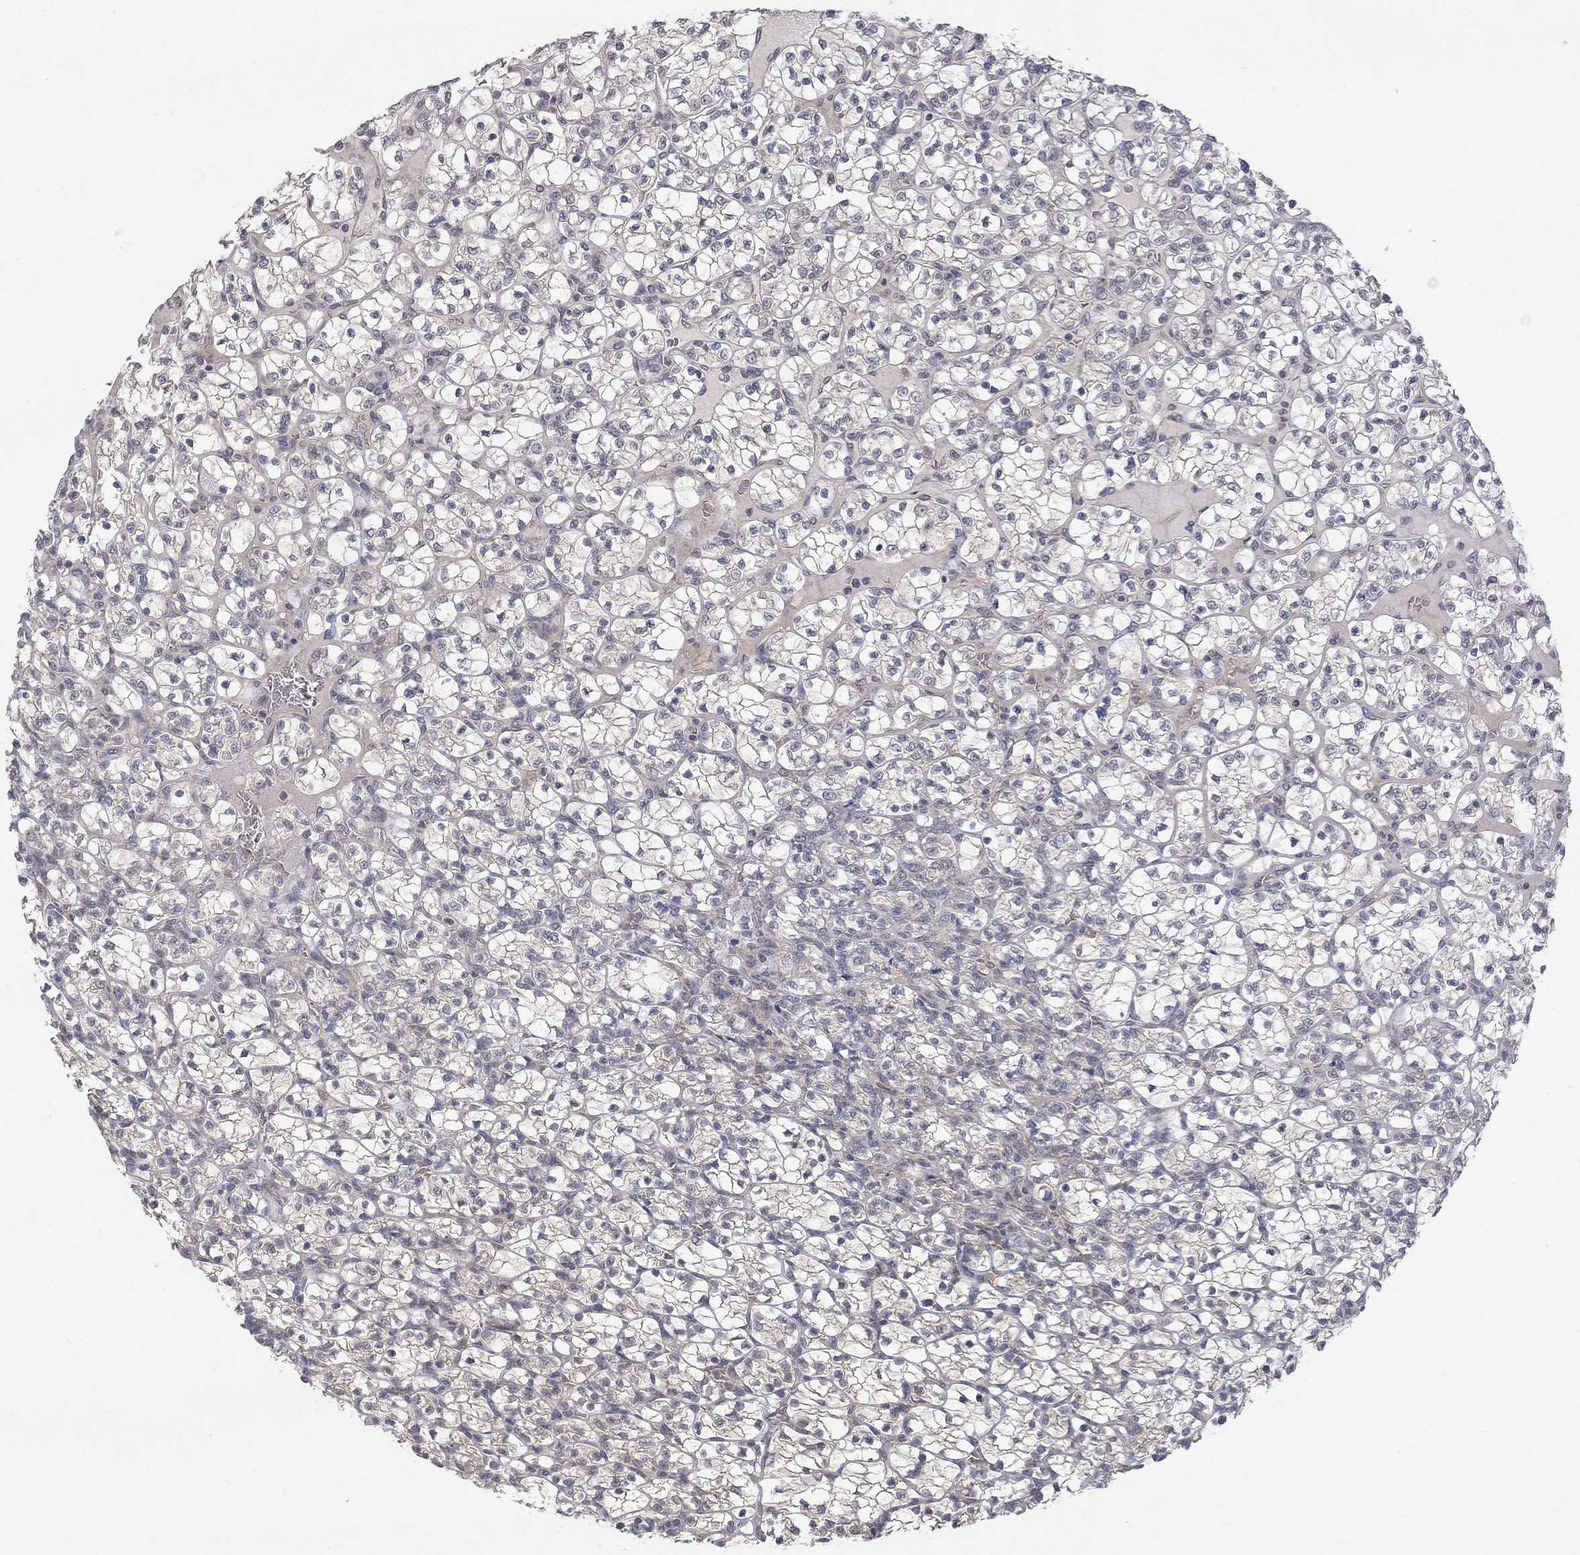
{"staining": {"intensity": "weak", "quantity": "25%-75%", "location": "cytoplasmic/membranous"}, "tissue": "renal cancer", "cell_type": "Tumor cells", "image_type": "cancer", "snomed": [{"axis": "morphology", "description": "Adenocarcinoma, NOS"}, {"axis": "topography", "description": "Kidney"}], "caption": "About 25%-75% of tumor cells in human renal adenocarcinoma exhibit weak cytoplasmic/membranous protein expression as visualized by brown immunohistochemical staining.", "gene": "GRIN2D", "patient": {"sex": "female", "age": 89}}